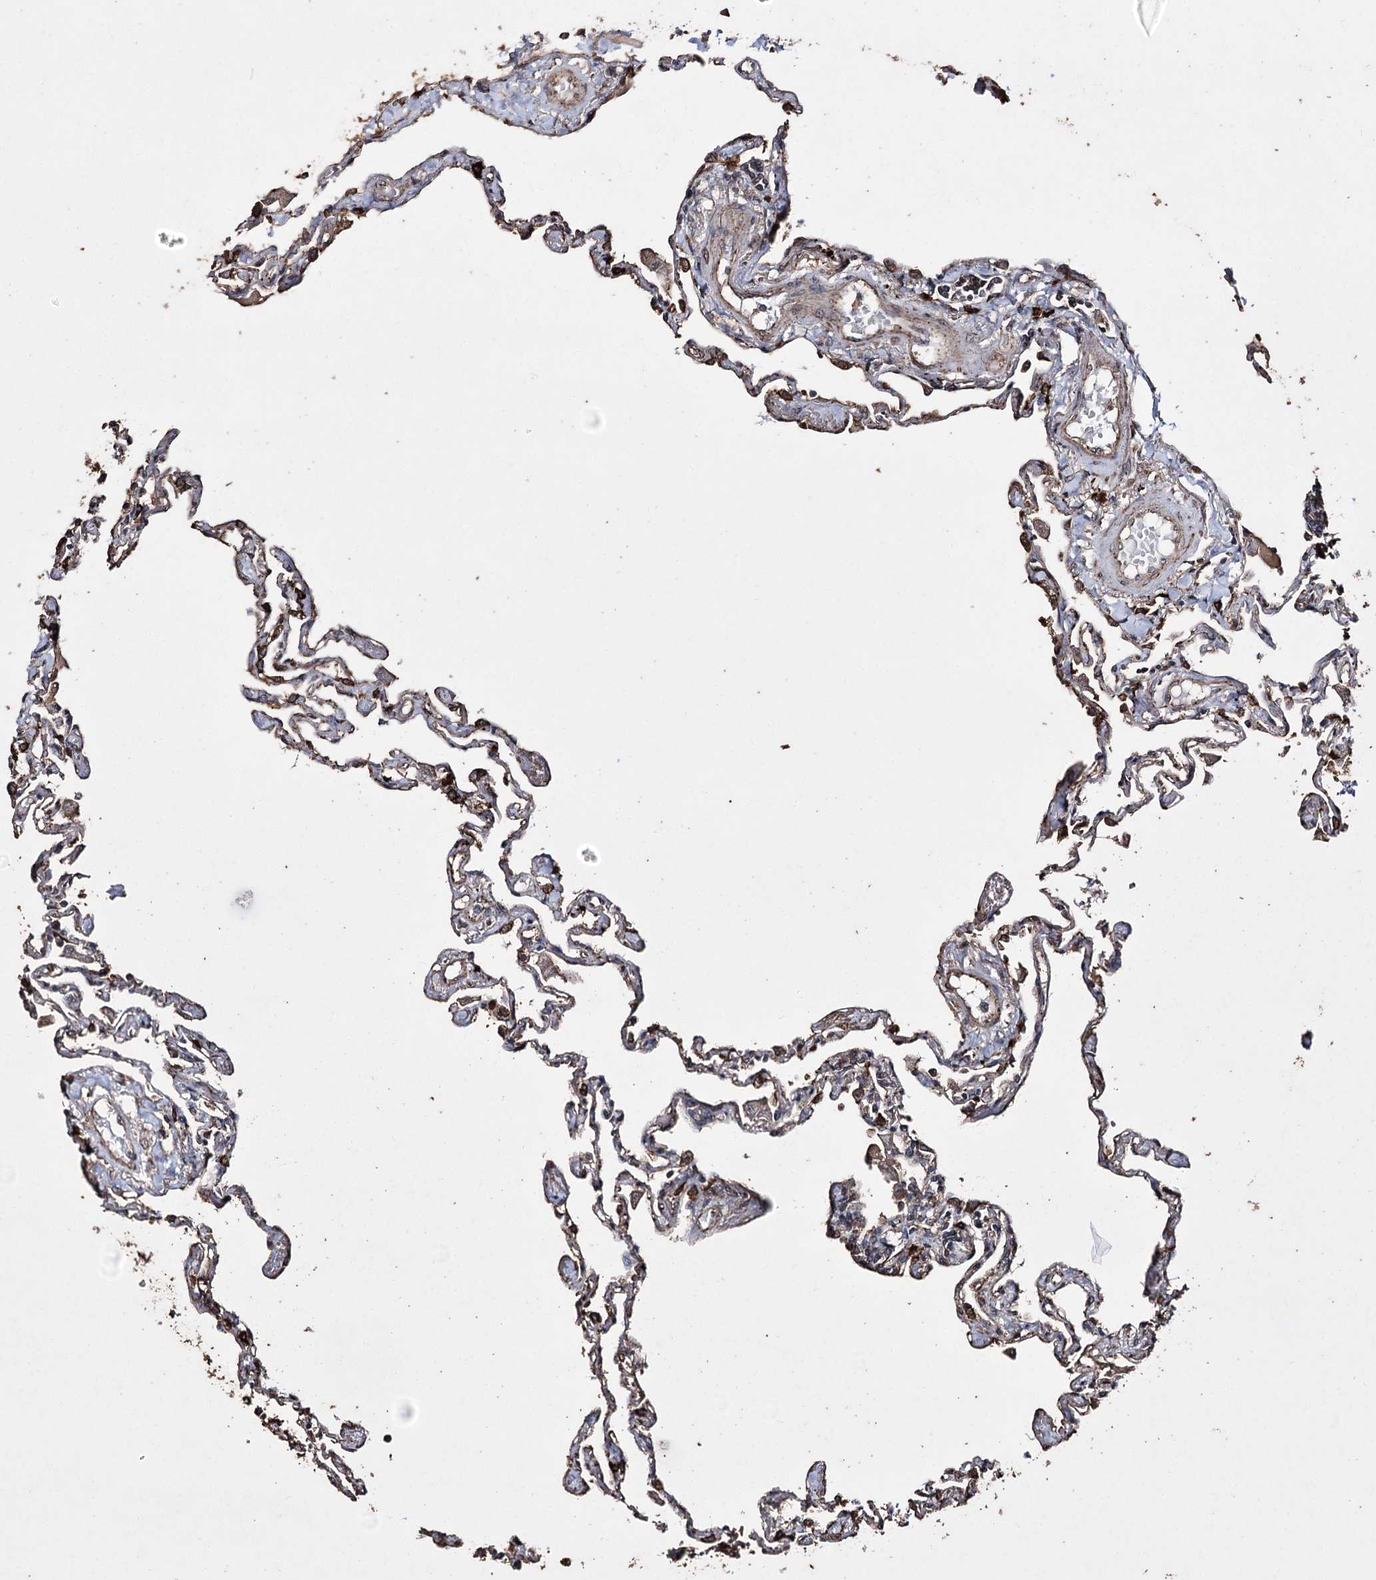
{"staining": {"intensity": "strong", "quantity": "<25%", "location": "cytoplasmic/membranous"}, "tissue": "lung", "cell_type": "Alveolar cells", "image_type": "normal", "snomed": [{"axis": "morphology", "description": "Normal tissue, NOS"}, {"axis": "topography", "description": "Lung"}], "caption": "The image exhibits a brown stain indicating the presence of a protein in the cytoplasmic/membranous of alveolar cells in lung. Nuclei are stained in blue.", "gene": "ZNF662", "patient": {"sex": "female", "age": 67}}